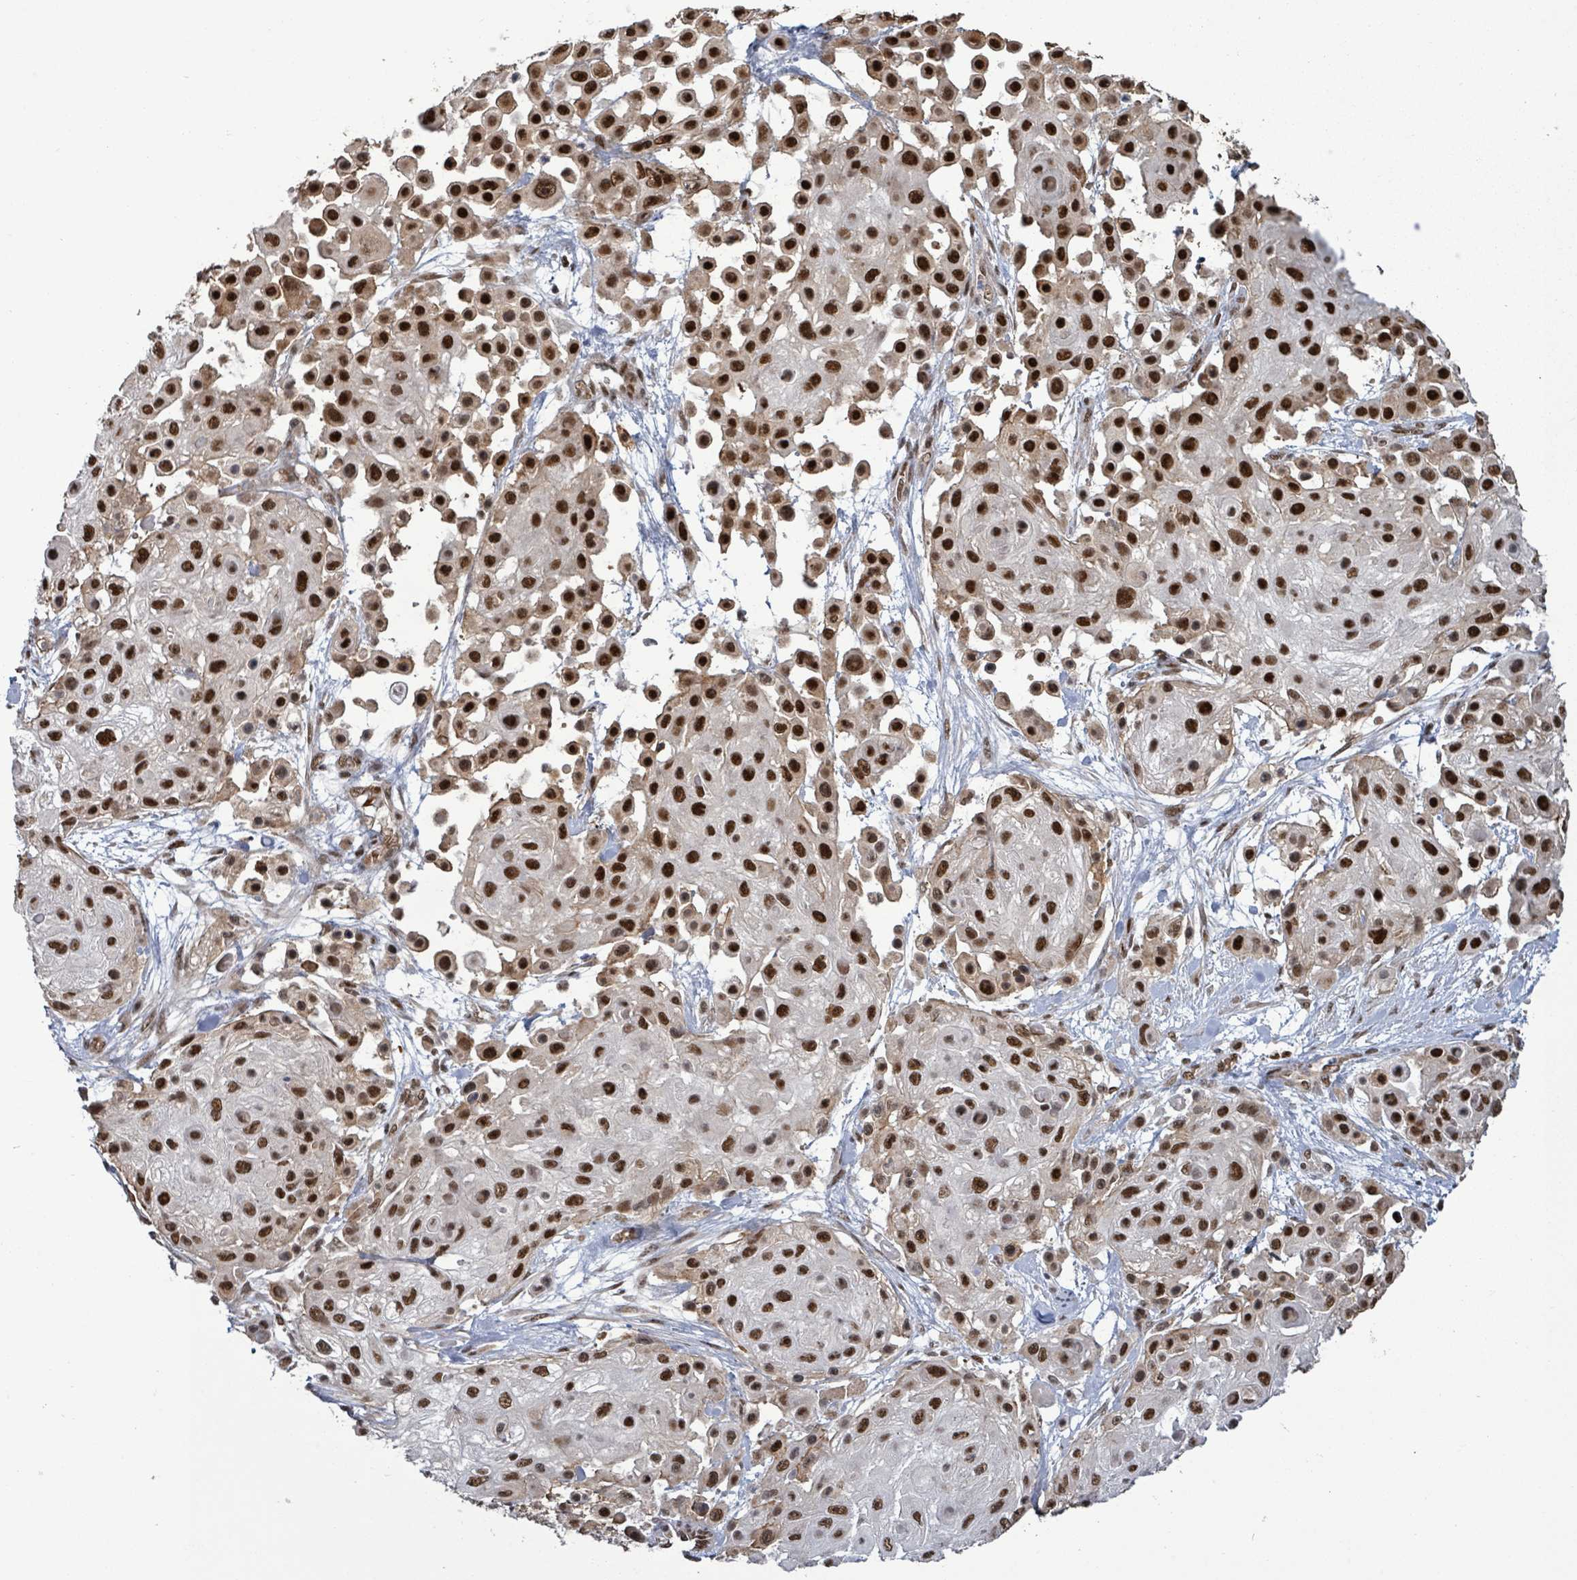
{"staining": {"intensity": "strong", "quantity": ">75%", "location": "nuclear"}, "tissue": "skin cancer", "cell_type": "Tumor cells", "image_type": "cancer", "snomed": [{"axis": "morphology", "description": "Squamous cell carcinoma, NOS"}, {"axis": "topography", "description": "Skin"}], "caption": "Protein expression analysis of human squamous cell carcinoma (skin) reveals strong nuclear positivity in about >75% of tumor cells. The staining was performed using DAB (3,3'-diaminobenzidine), with brown indicating positive protein expression. Nuclei are stained blue with hematoxylin.", "gene": "PATZ1", "patient": {"sex": "male", "age": 67}}